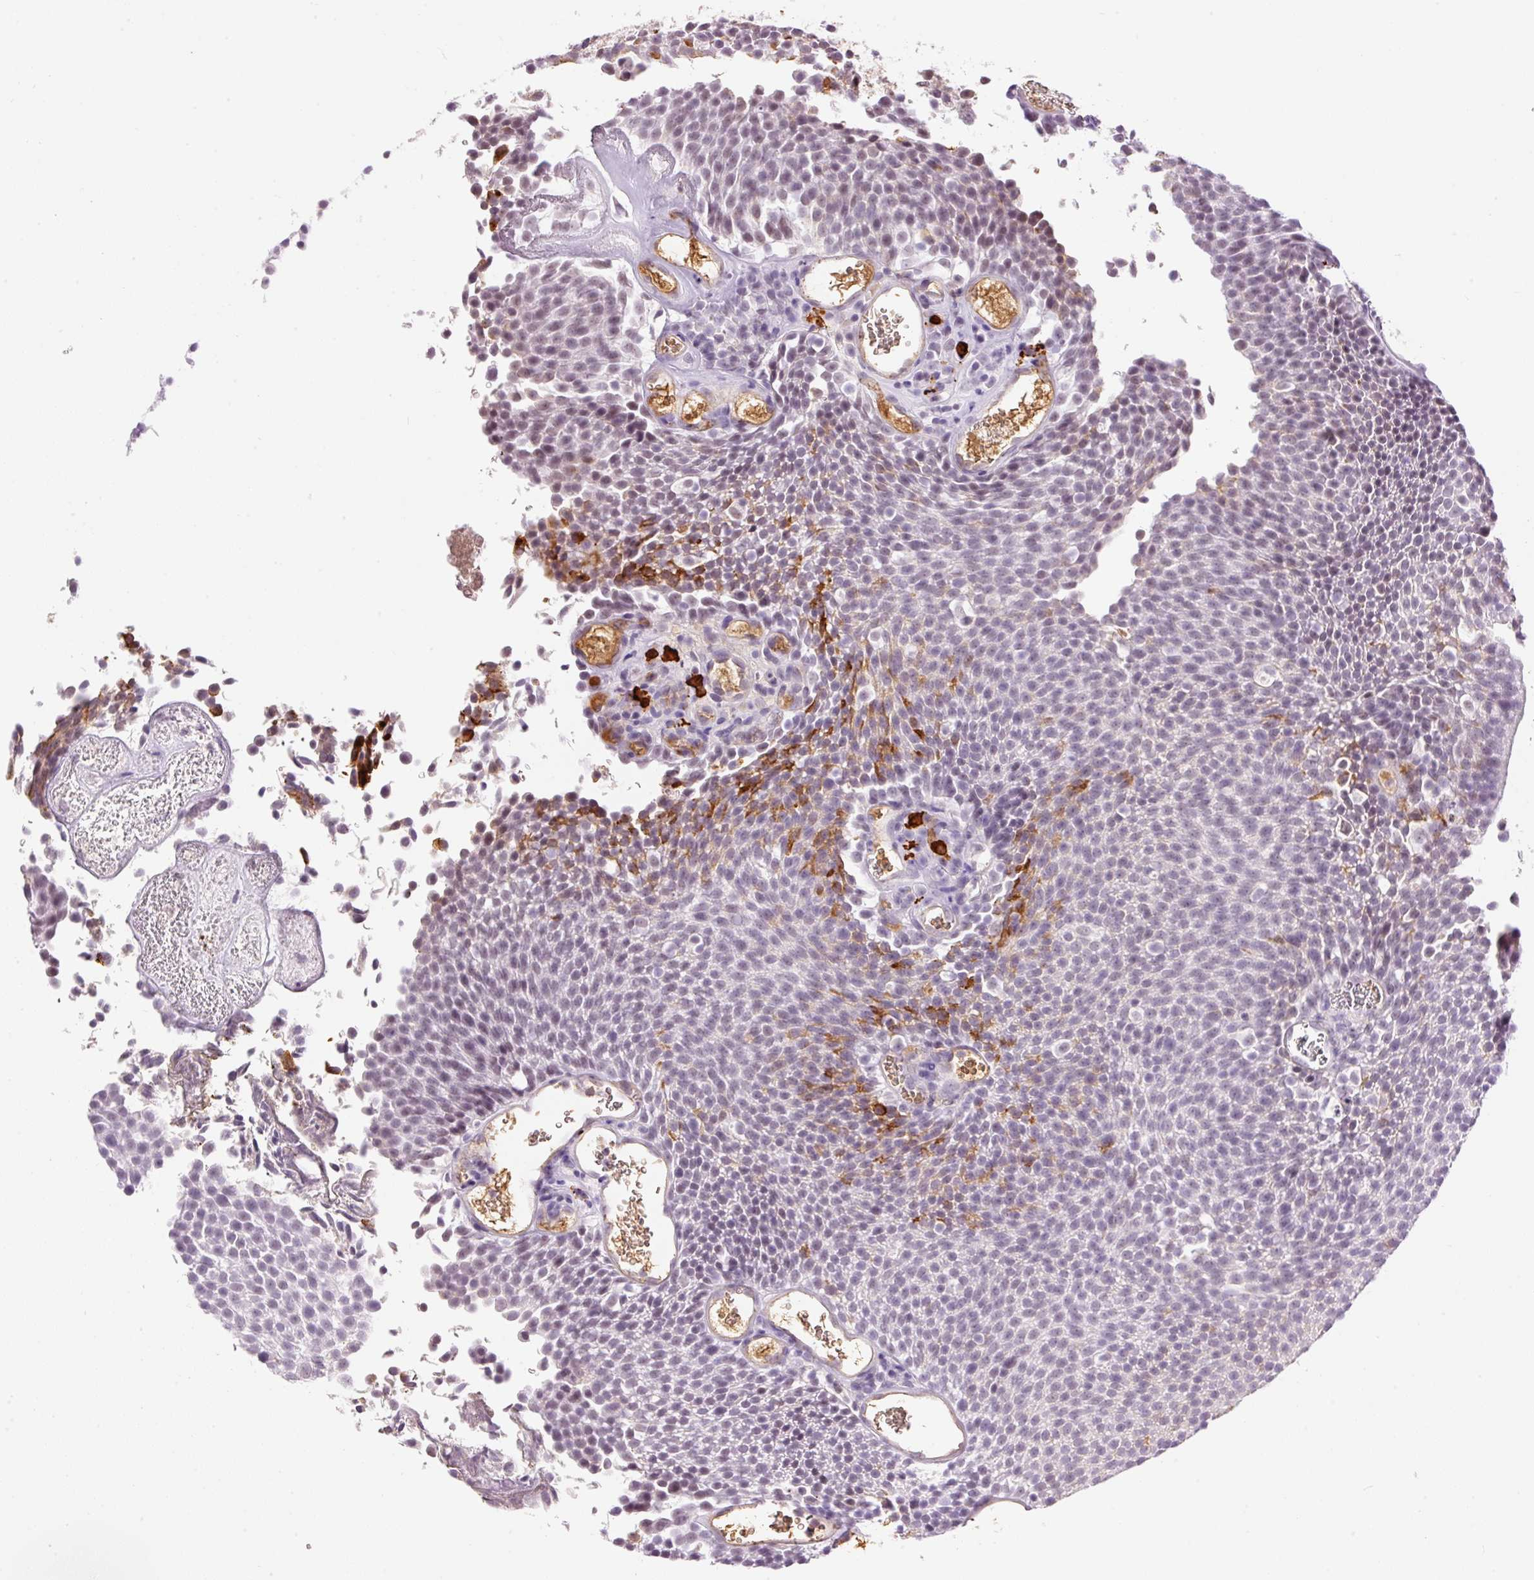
{"staining": {"intensity": "weak", "quantity": "<25%", "location": "nuclear"}, "tissue": "urothelial cancer", "cell_type": "Tumor cells", "image_type": "cancer", "snomed": [{"axis": "morphology", "description": "Urothelial carcinoma, Low grade"}, {"axis": "topography", "description": "Urinary bladder"}], "caption": "High power microscopy histopathology image of an immunohistochemistry micrograph of urothelial cancer, revealing no significant expression in tumor cells. (Immunohistochemistry, brightfield microscopy, high magnification).", "gene": "PRPF38B", "patient": {"sex": "female", "age": 79}}